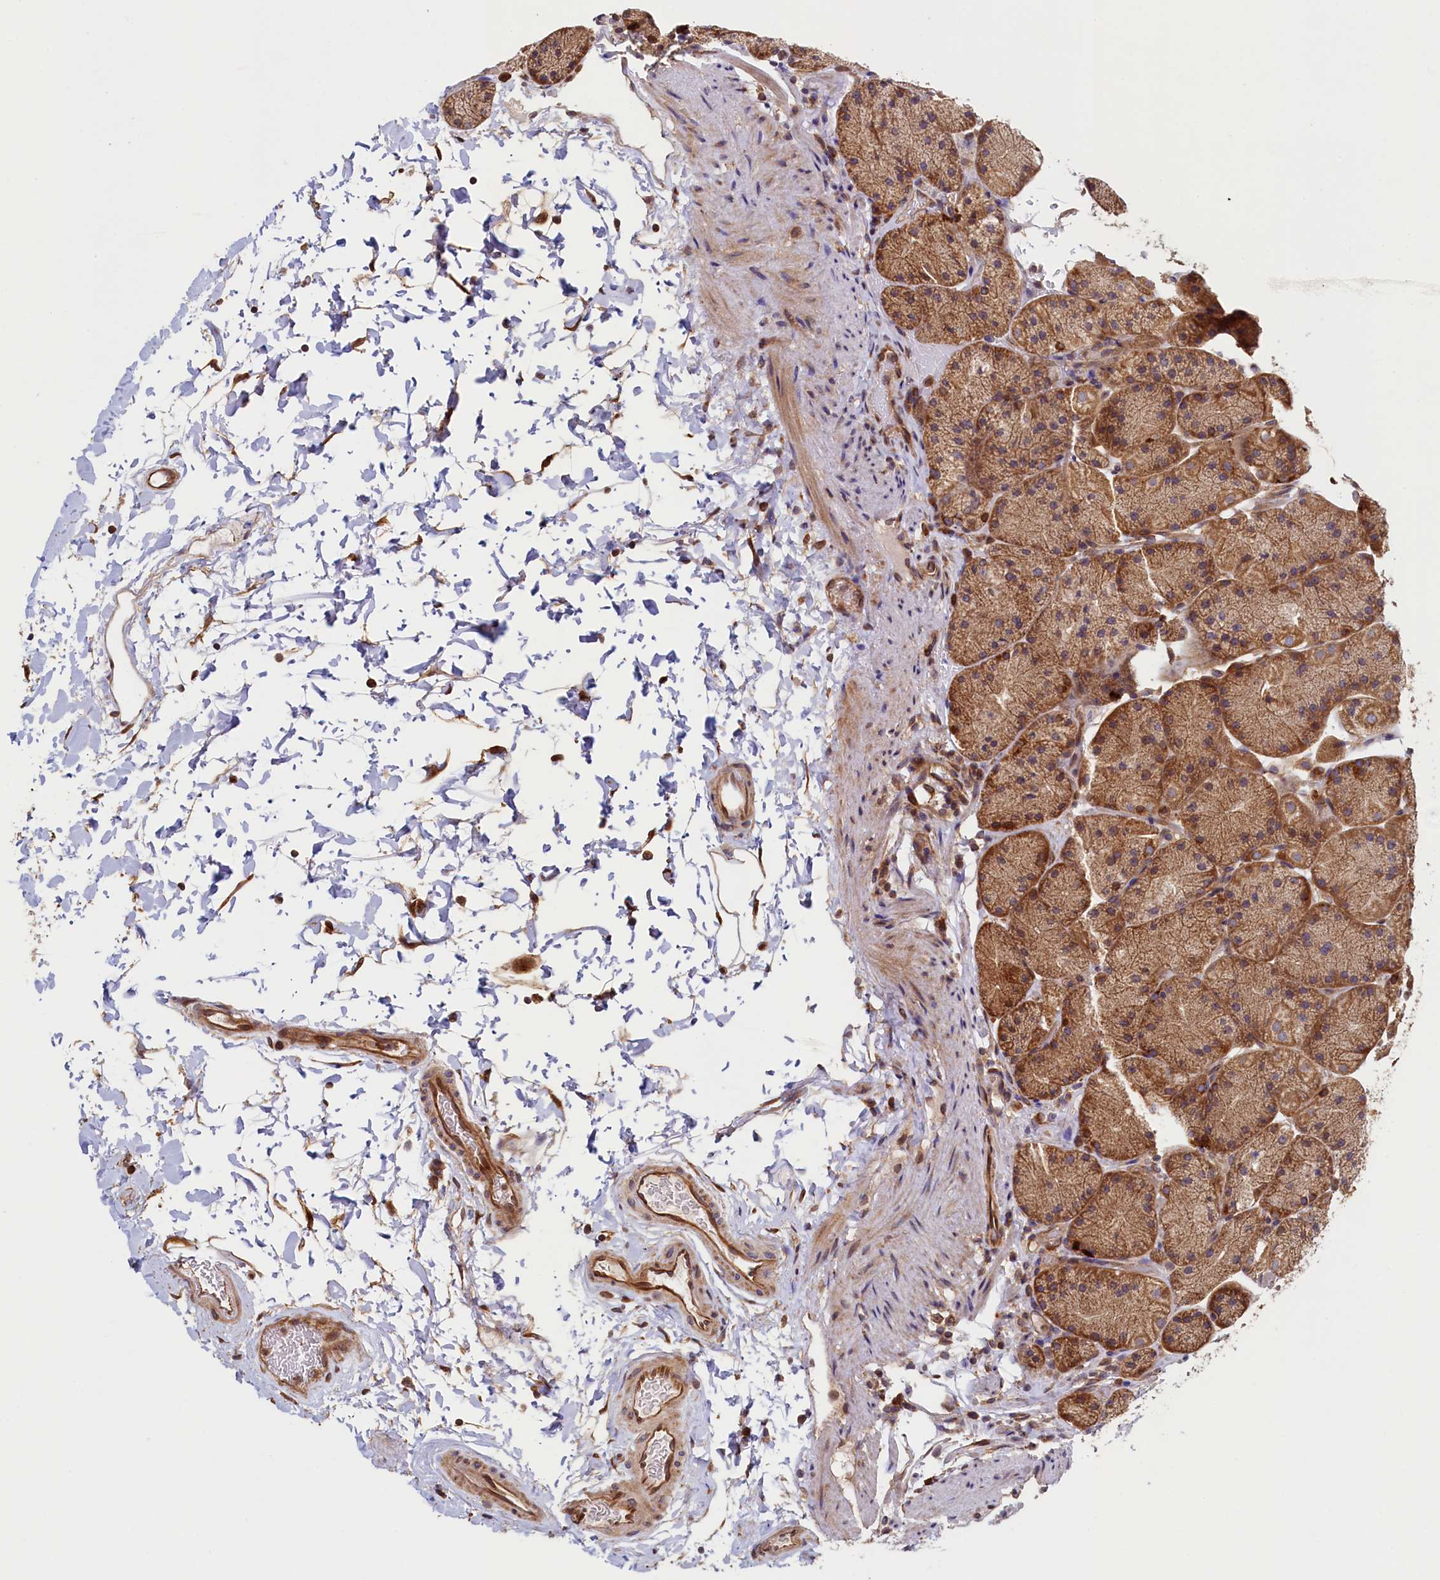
{"staining": {"intensity": "strong", "quantity": ">75%", "location": "cytoplasmic/membranous"}, "tissue": "stomach", "cell_type": "Glandular cells", "image_type": "normal", "snomed": [{"axis": "morphology", "description": "Normal tissue, NOS"}, {"axis": "topography", "description": "Stomach, upper"}, {"axis": "topography", "description": "Stomach, lower"}], "caption": "Immunohistochemistry (IHC) image of normal human stomach stained for a protein (brown), which exhibits high levels of strong cytoplasmic/membranous positivity in about >75% of glandular cells.", "gene": "ATXN2L", "patient": {"sex": "male", "age": 67}}